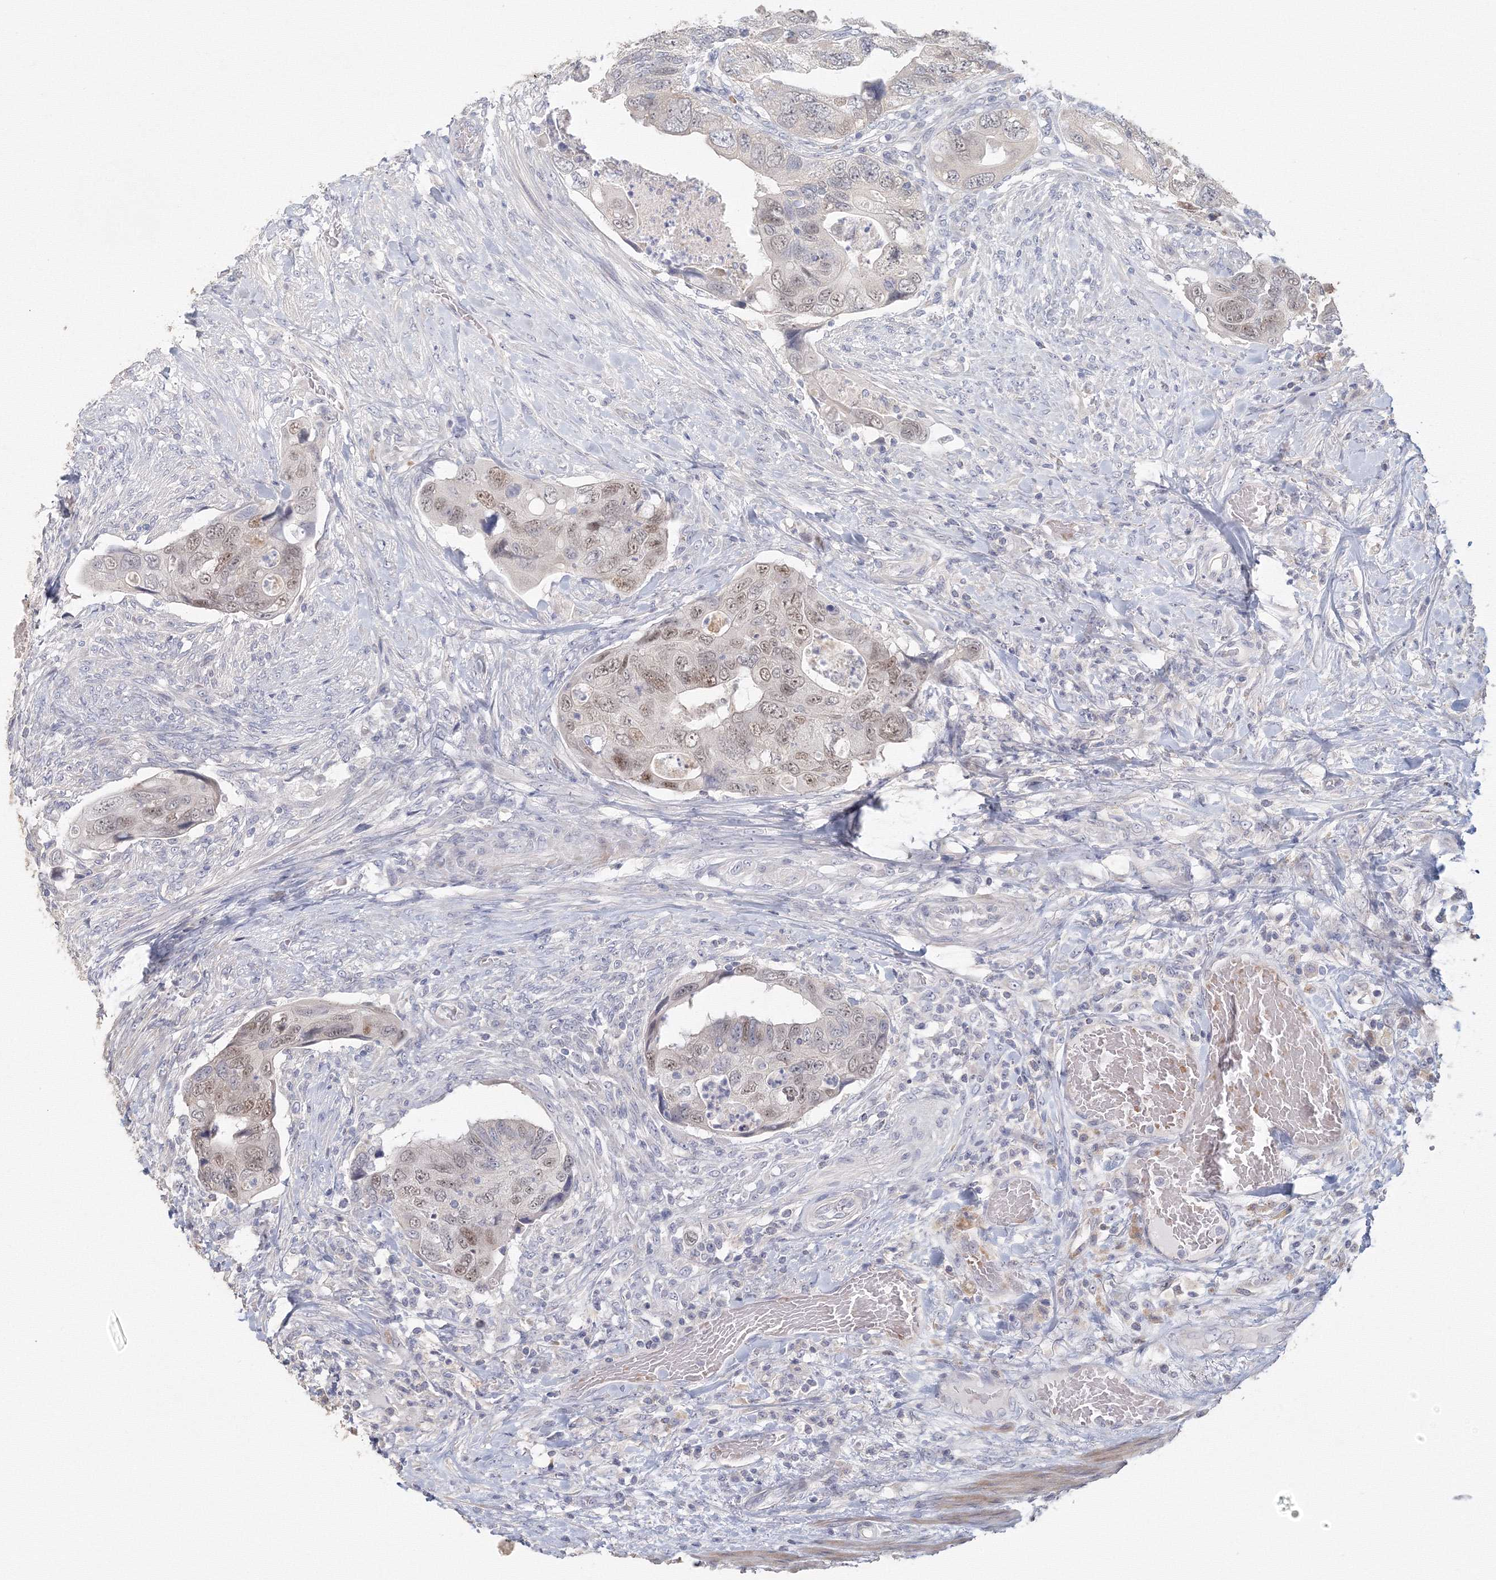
{"staining": {"intensity": "weak", "quantity": "25%-75%", "location": "nuclear"}, "tissue": "colorectal cancer", "cell_type": "Tumor cells", "image_type": "cancer", "snomed": [{"axis": "morphology", "description": "Adenocarcinoma, NOS"}, {"axis": "topography", "description": "Rectum"}], "caption": "Immunohistochemistry of human colorectal cancer (adenocarcinoma) demonstrates low levels of weak nuclear staining in approximately 25%-75% of tumor cells. The staining is performed using DAB (3,3'-diaminobenzidine) brown chromogen to label protein expression. The nuclei are counter-stained blue using hematoxylin.", "gene": "TACC2", "patient": {"sex": "male", "age": 63}}